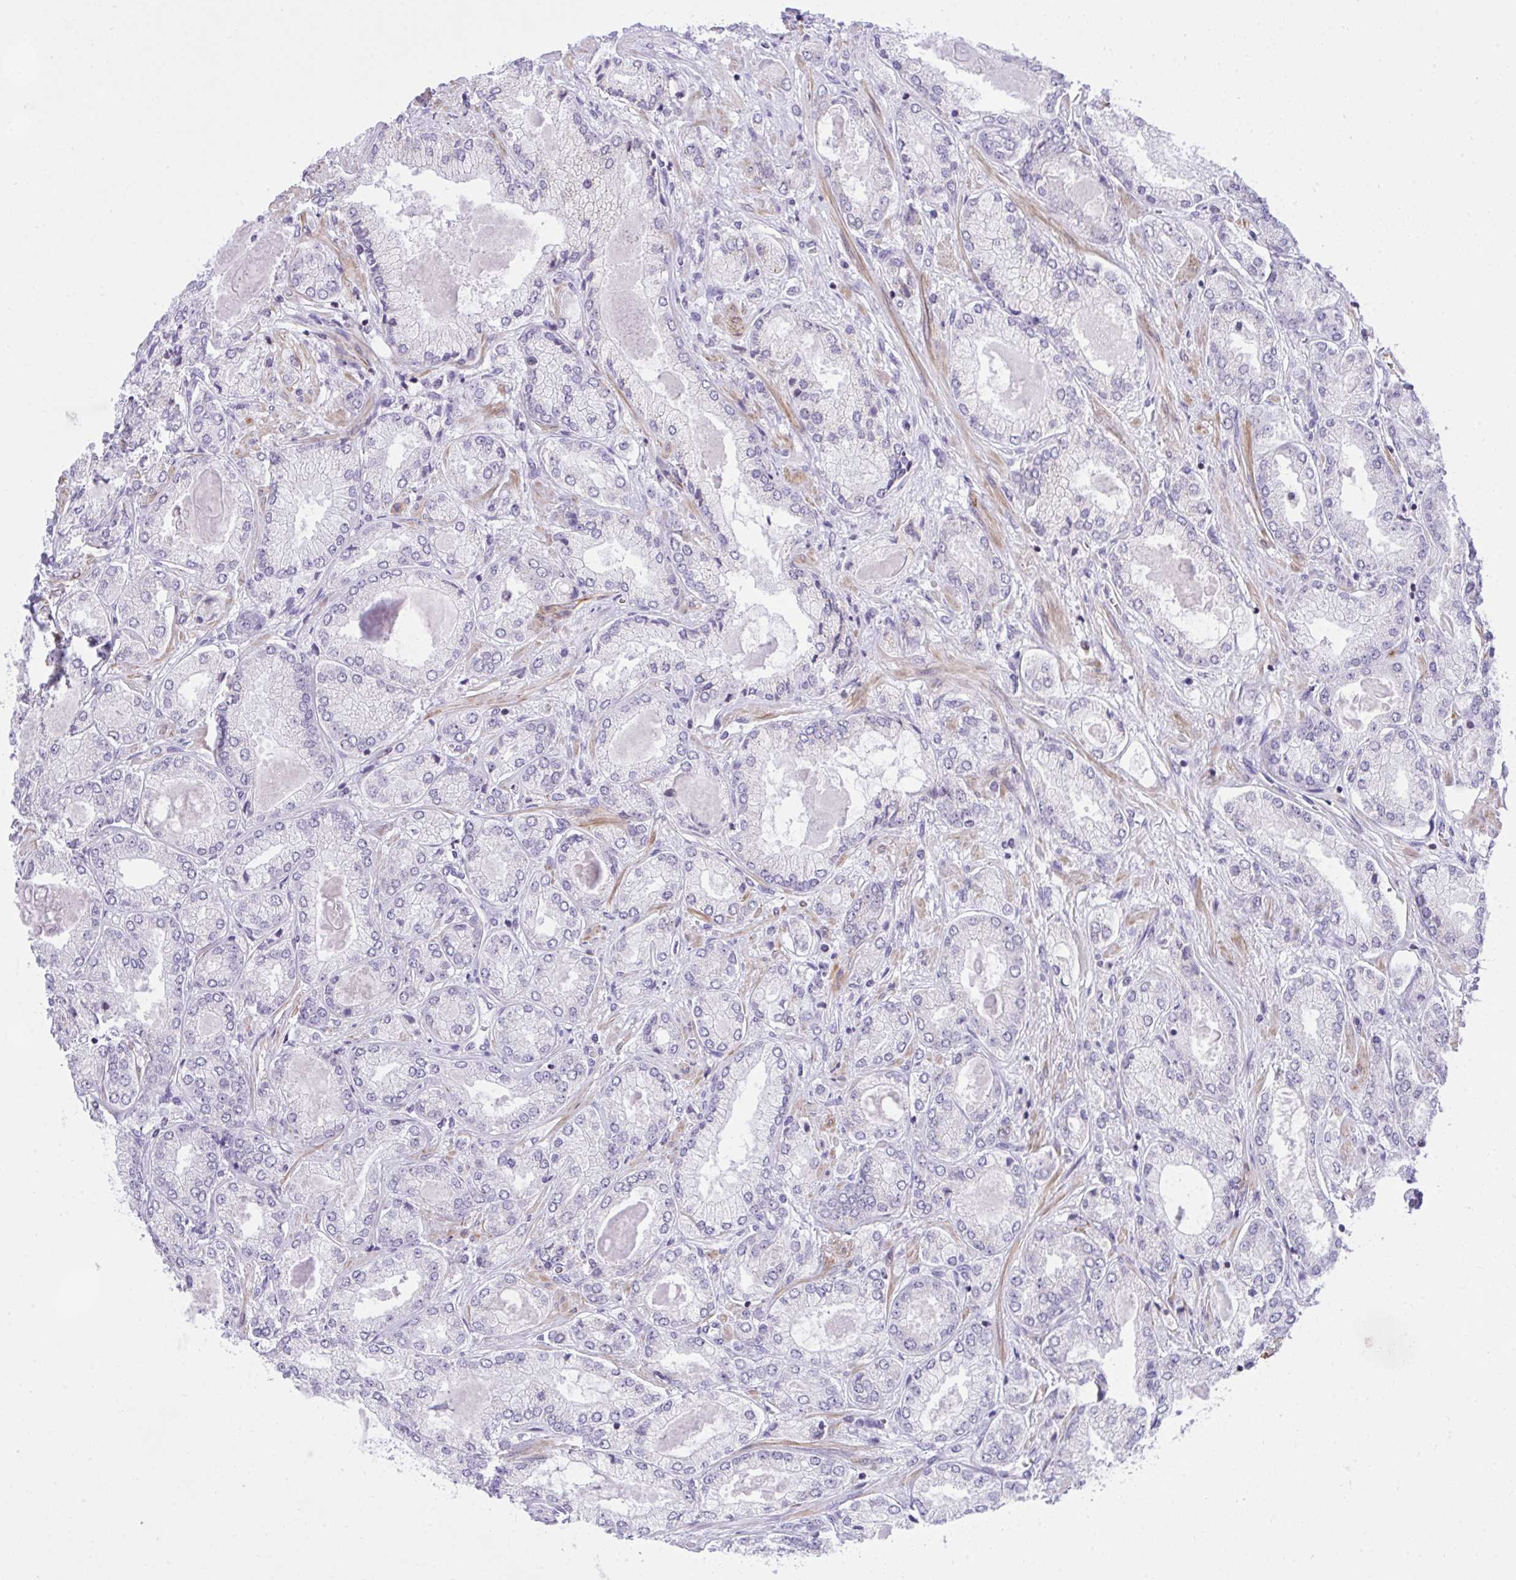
{"staining": {"intensity": "negative", "quantity": "none", "location": "none"}, "tissue": "prostate cancer", "cell_type": "Tumor cells", "image_type": "cancer", "snomed": [{"axis": "morphology", "description": "Adenocarcinoma, High grade"}, {"axis": "topography", "description": "Prostate"}], "caption": "Prostate cancer stained for a protein using immunohistochemistry (IHC) displays no staining tumor cells.", "gene": "KCNN4", "patient": {"sex": "male", "age": 68}}